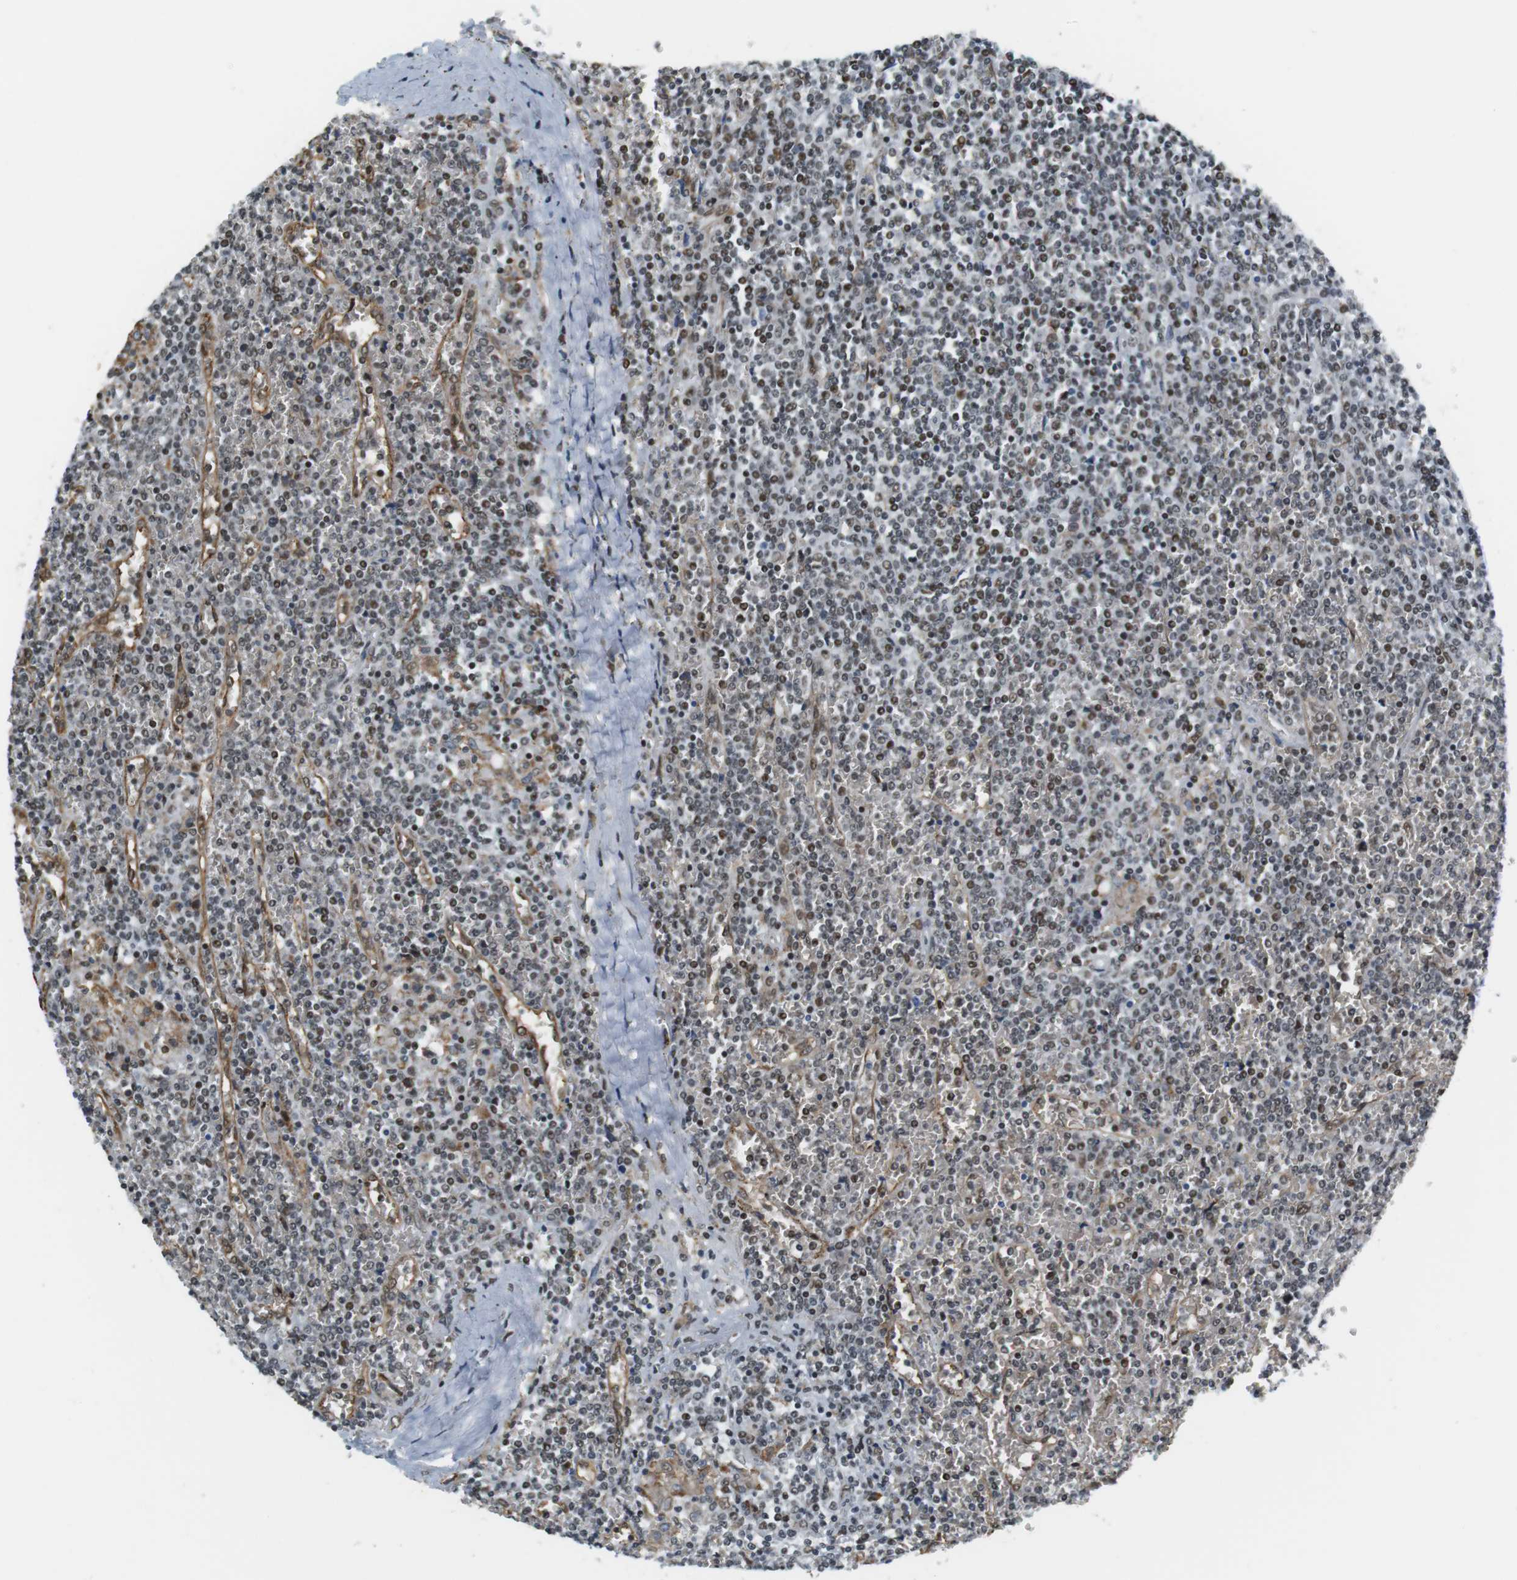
{"staining": {"intensity": "moderate", "quantity": "25%-75%", "location": "nuclear"}, "tissue": "lymphoma", "cell_type": "Tumor cells", "image_type": "cancer", "snomed": [{"axis": "morphology", "description": "Malignant lymphoma, non-Hodgkin's type, Low grade"}, {"axis": "topography", "description": "Spleen"}], "caption": "Immunohistochemical staining of human malignant lymphoma, non-Hodgkin's type (low-grade) displays medium levels of moderate nuclear staining in approximately 25%-75% of tumor cells.", "gene": "RNF38", "patient": {"sex": "female", "age": 19}}